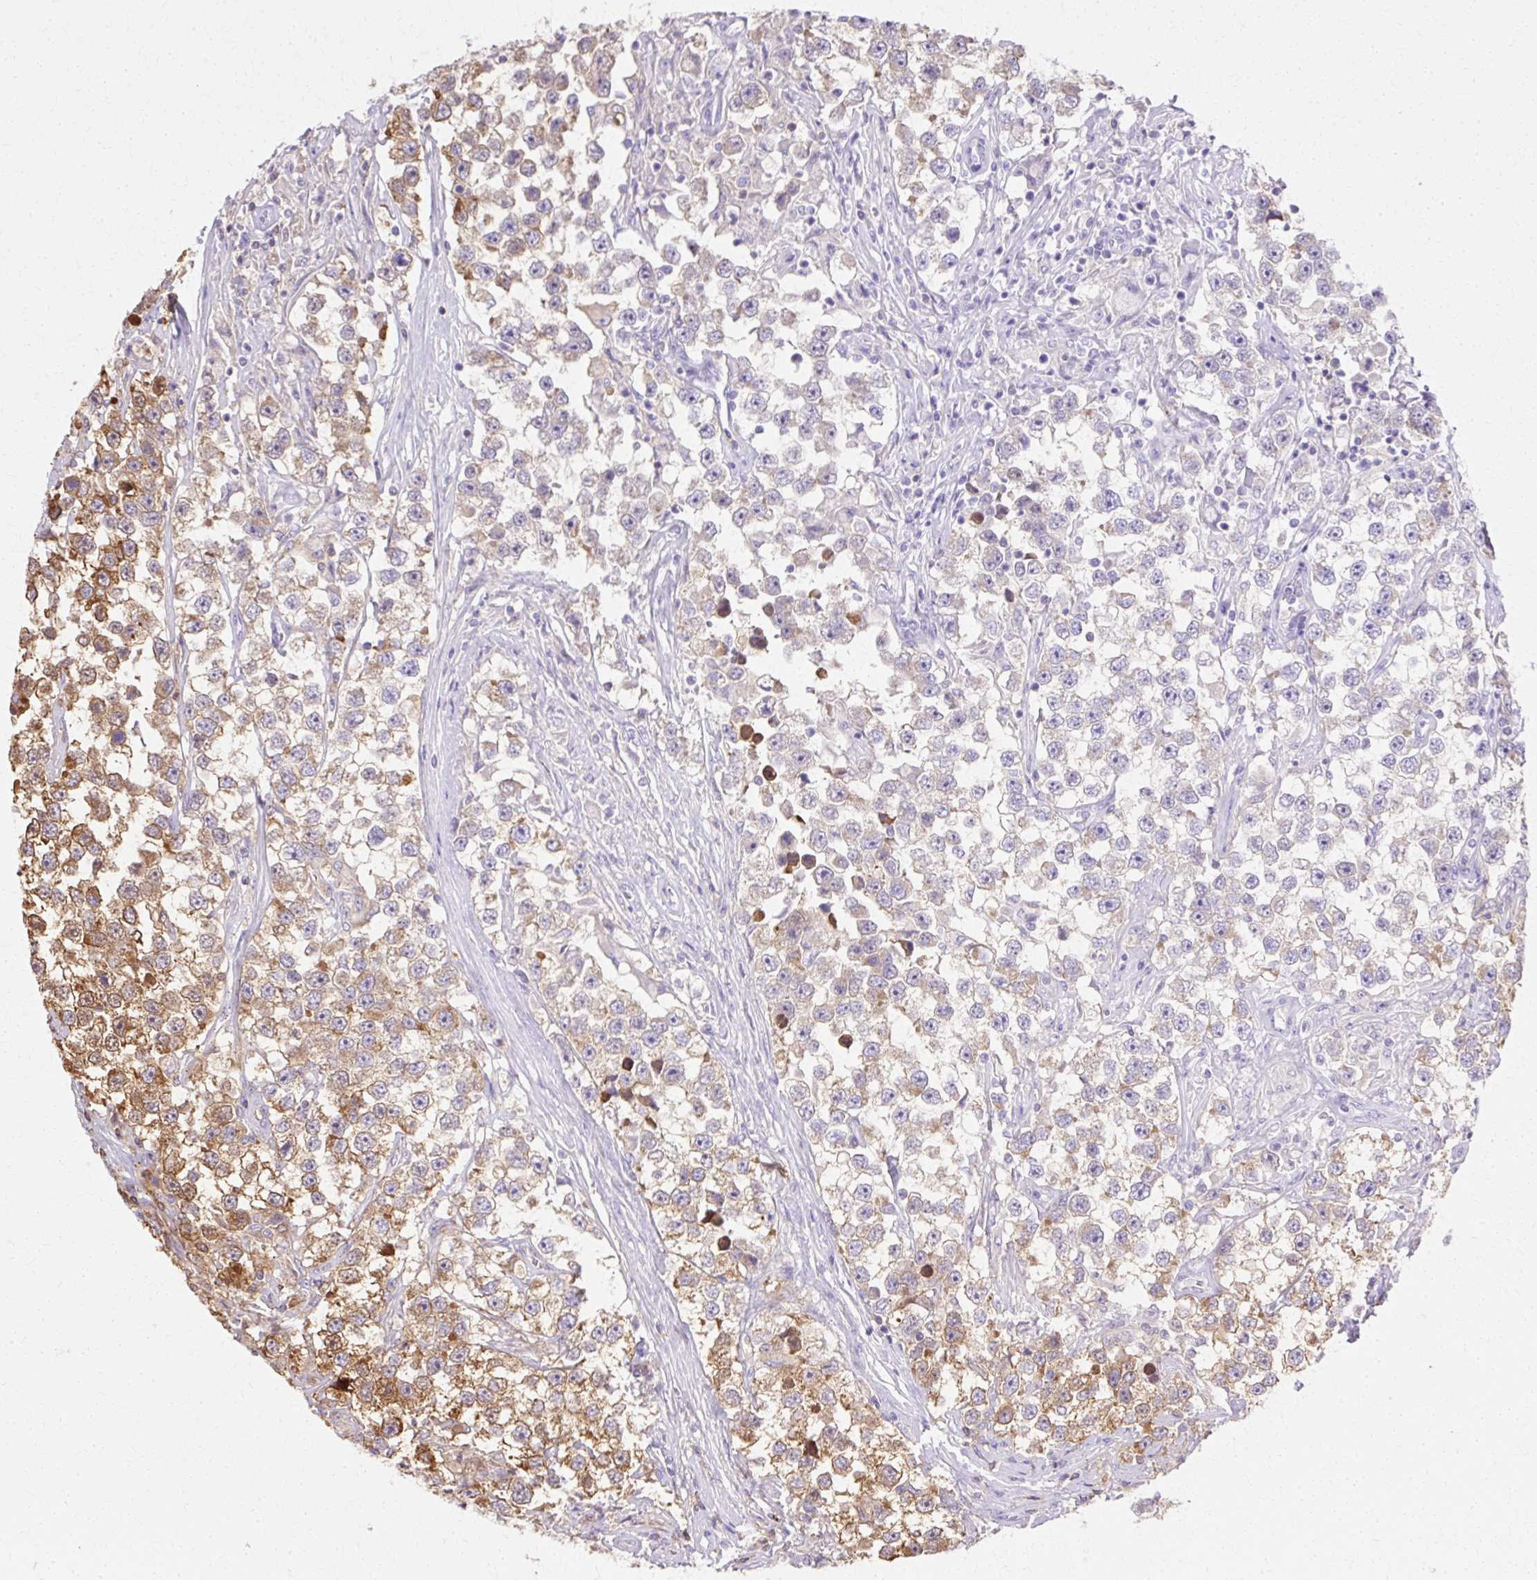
{"staining": {"intensity": "moderate", "quantity": "25%-75%", "location": "cytoplasmic/membranous"}, "tissue": "testis cancer", "cell_type": "Tumor cells", "image_type": "cancer", "snomed": [{"axis": "morphology", "description": "Seminoma, NOS"}, {"axis": "topography", "description": "Testis"}], "caption": "A micrograph of seminoma (testis) stained for a protein shows moderate cytoplasmic/membranous brown staining in tumor cells.", "gene": "COPB1", "patient": {"sex": "male", "age": 46}}